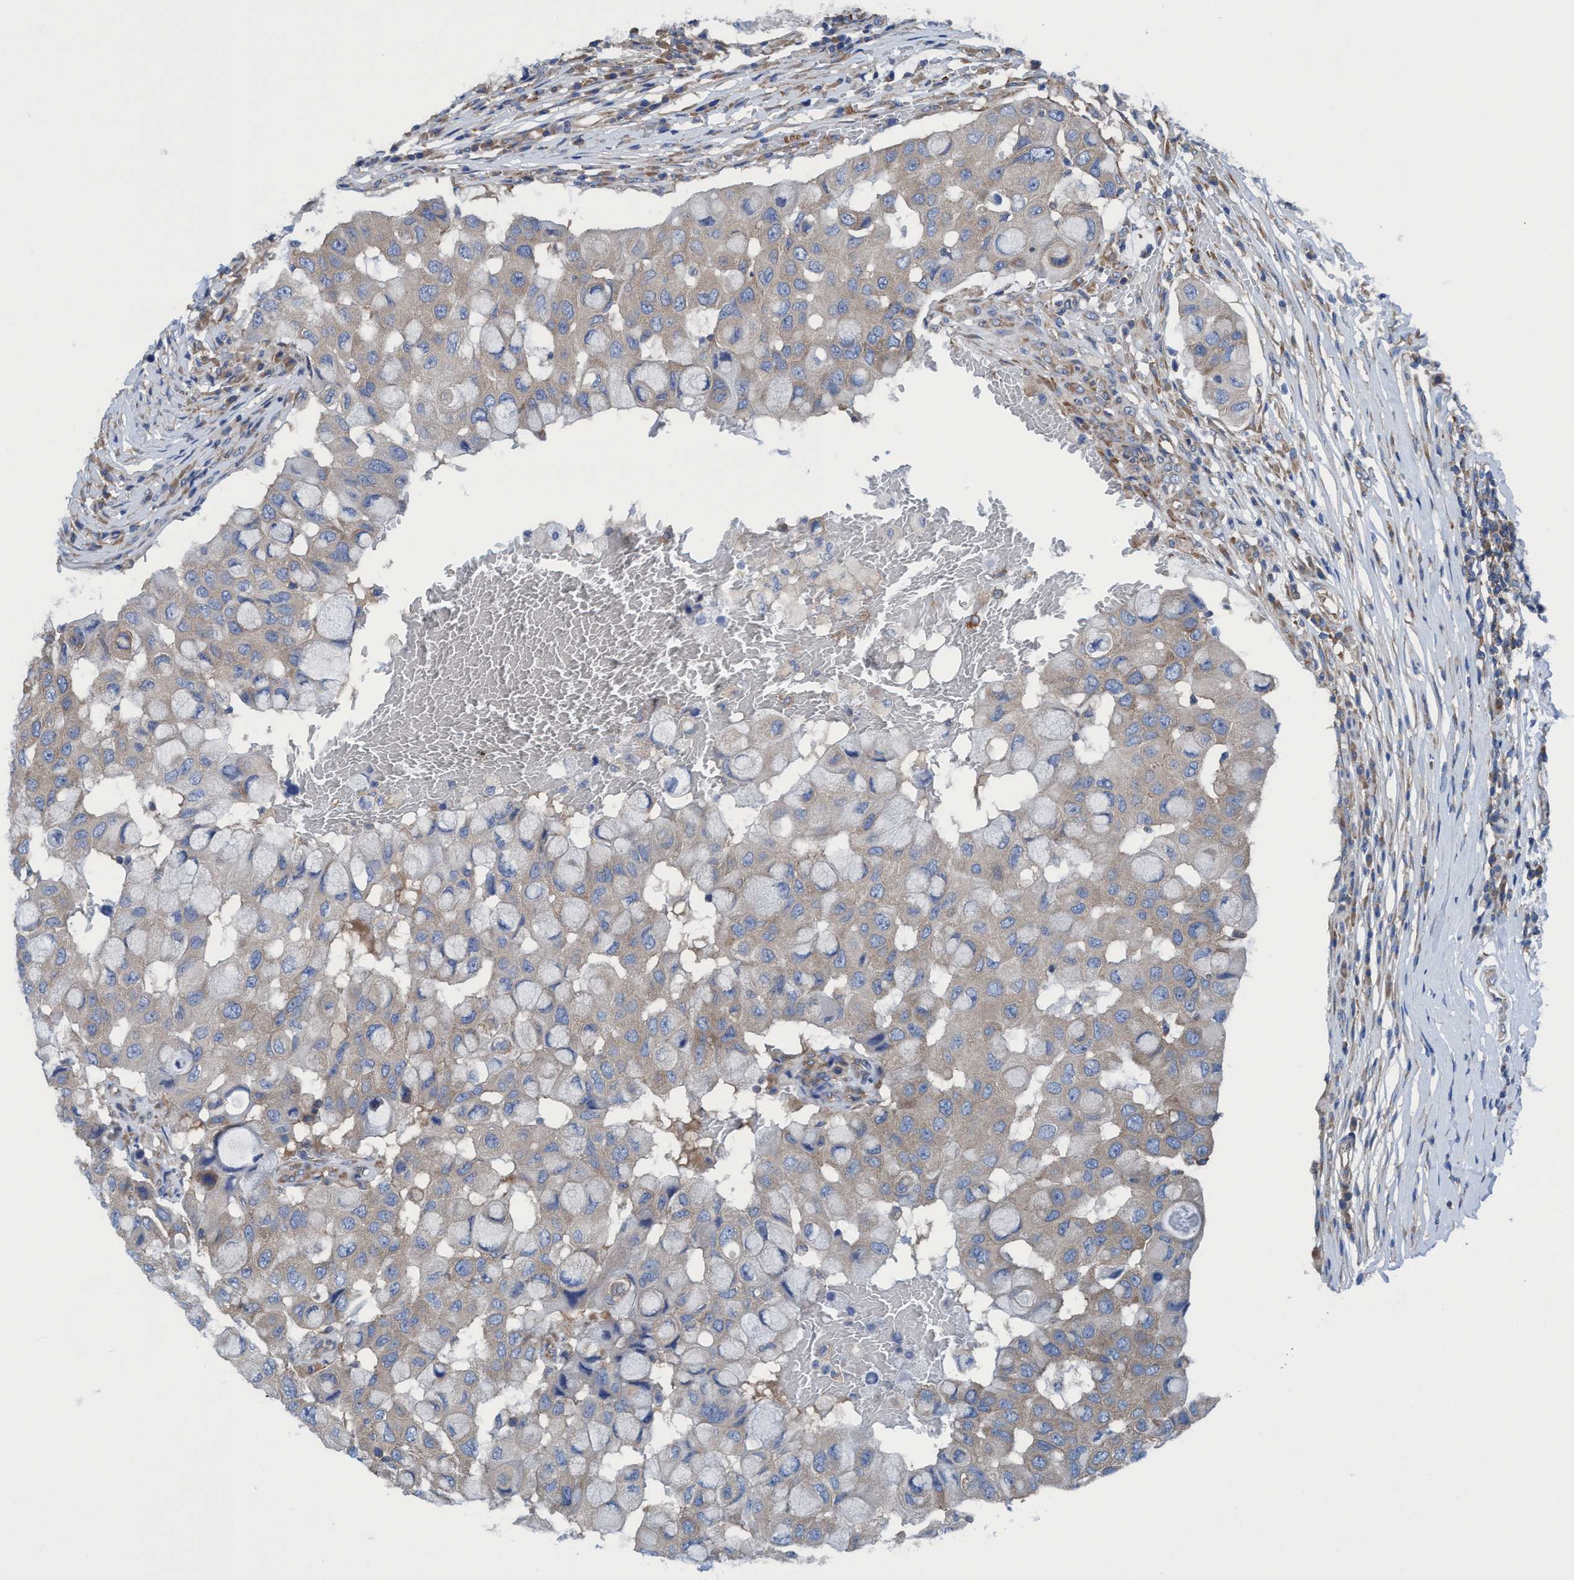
{"staining": {"intensity": "weak", "quantity": "<25%", "location": "cytoplasmic/membranous"}, "tissue": "breast cancer", "cell_type": "Tumor cells", "image_type": "cancer", "snomed": [{"axis": "morphology", "description": "Duct carcinoma"}, {"axis": "topography", "description": "Breast"}], "caption": "Immunohistochemistry (IHC) photomicrograph of neoplastic tissue: human breast infiltrating ductal carcinoma stained with DAB (3,3'-diaminobenzidine) displays no significant protein staining in tumor cells.", "gene": "NMT1", "patient": {"sex": "female", "age": 27}}